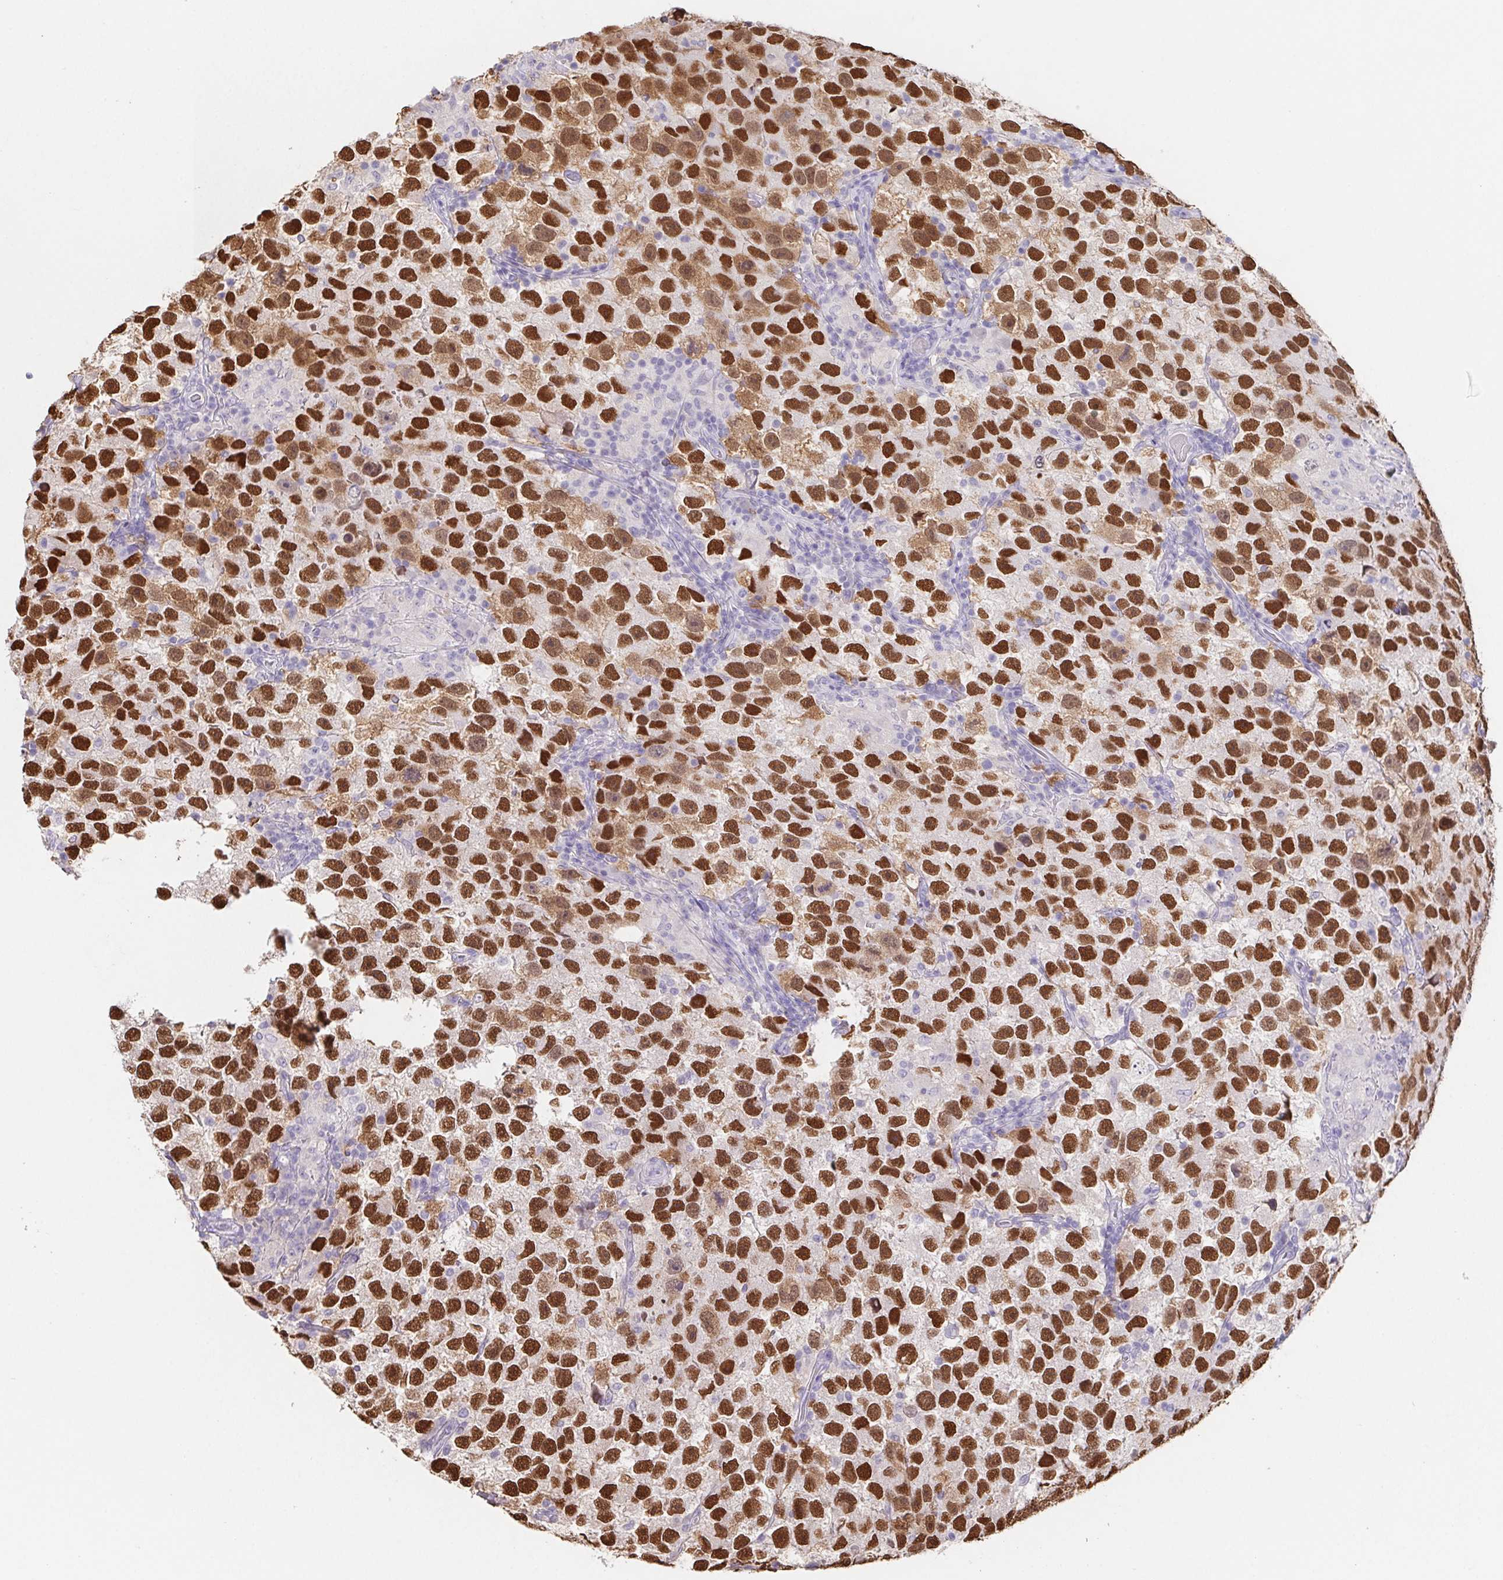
{"staining": {"intensity": "strong", "quantity": "25%-75%", "location": "nuclear"}, "tissue": "testis cancer", "cell_type": "Tumor cells", "image_type": "cancer", "snomed": [{"axis": "morphology", "description": "Seminoma, NOS"}, {"axis": "topography", "description": "Testis"}], "caption": "This histopathology image demonstrates testis cancer (seminoma) stained with immunohistochemistry (IHC) to label a protein in brown. The nuclear of tumor cells show strong positivity for the protein. Nuclei are counter-stained blue.", "gene": "HDGFL1", "patient": {"sex": "male", "age": 26}}